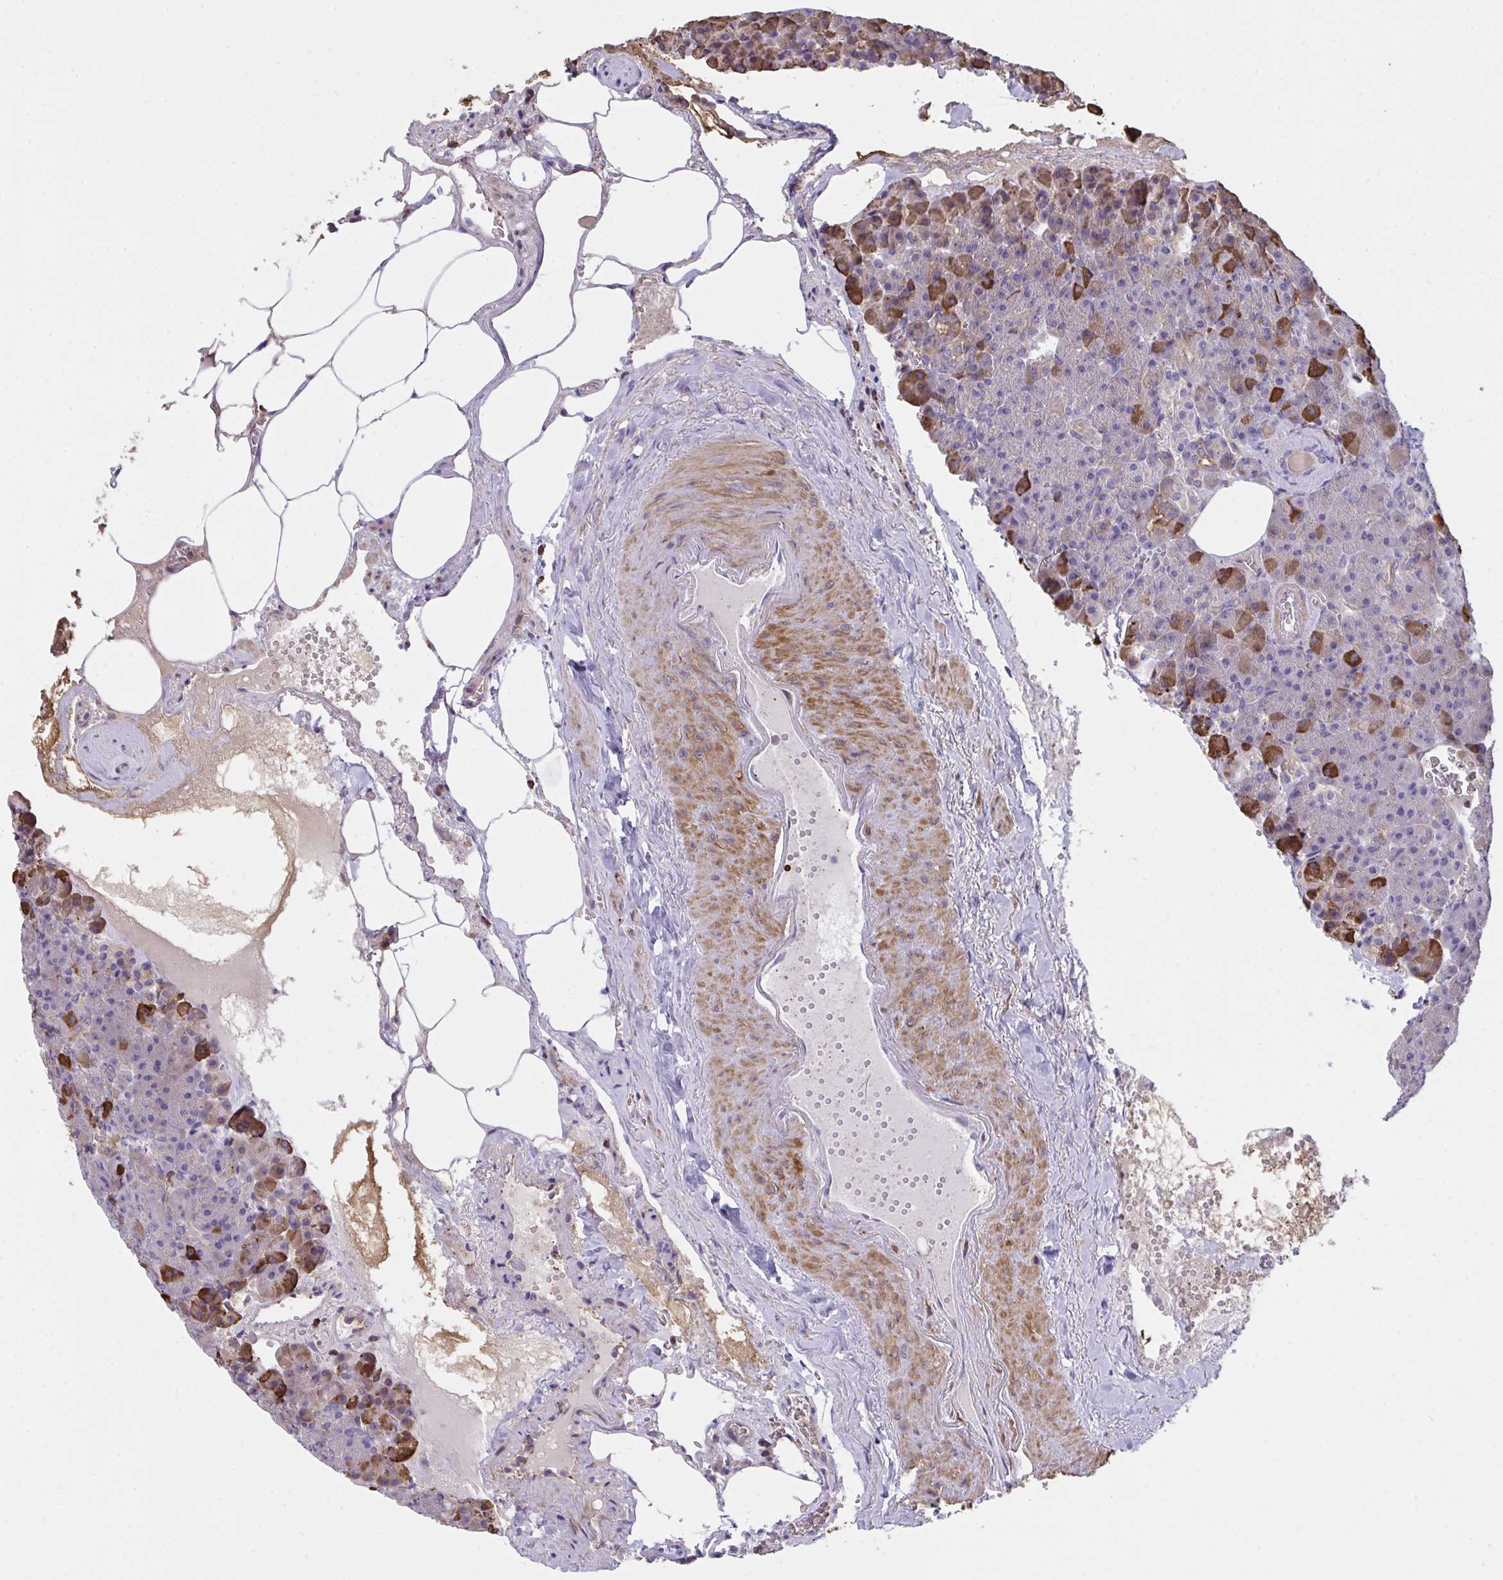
{"staining": {"intensity": "strong", "quantity": "25%-75%", "location": "cytoplasmic/membranous"}, "tissue": "pancreas", "cell_type": "Exocrine glandular cells", "image_type": "normal", "snomed": [{"axis": "morphology", "description": "Normal tissue, NOS"}, {"axis": "topography", "description": "Pancreas"}], "caption": "Protein expression analysis of normal pancreas shows strong cytoplasmic/membranous staining in about 25%-75% of exocrine glandular cells. (DAB IHC, brown staining for protein, blue staining for nuclei).", "gene": "PPIH", "patient": {"sex": "female", "age": 74}}